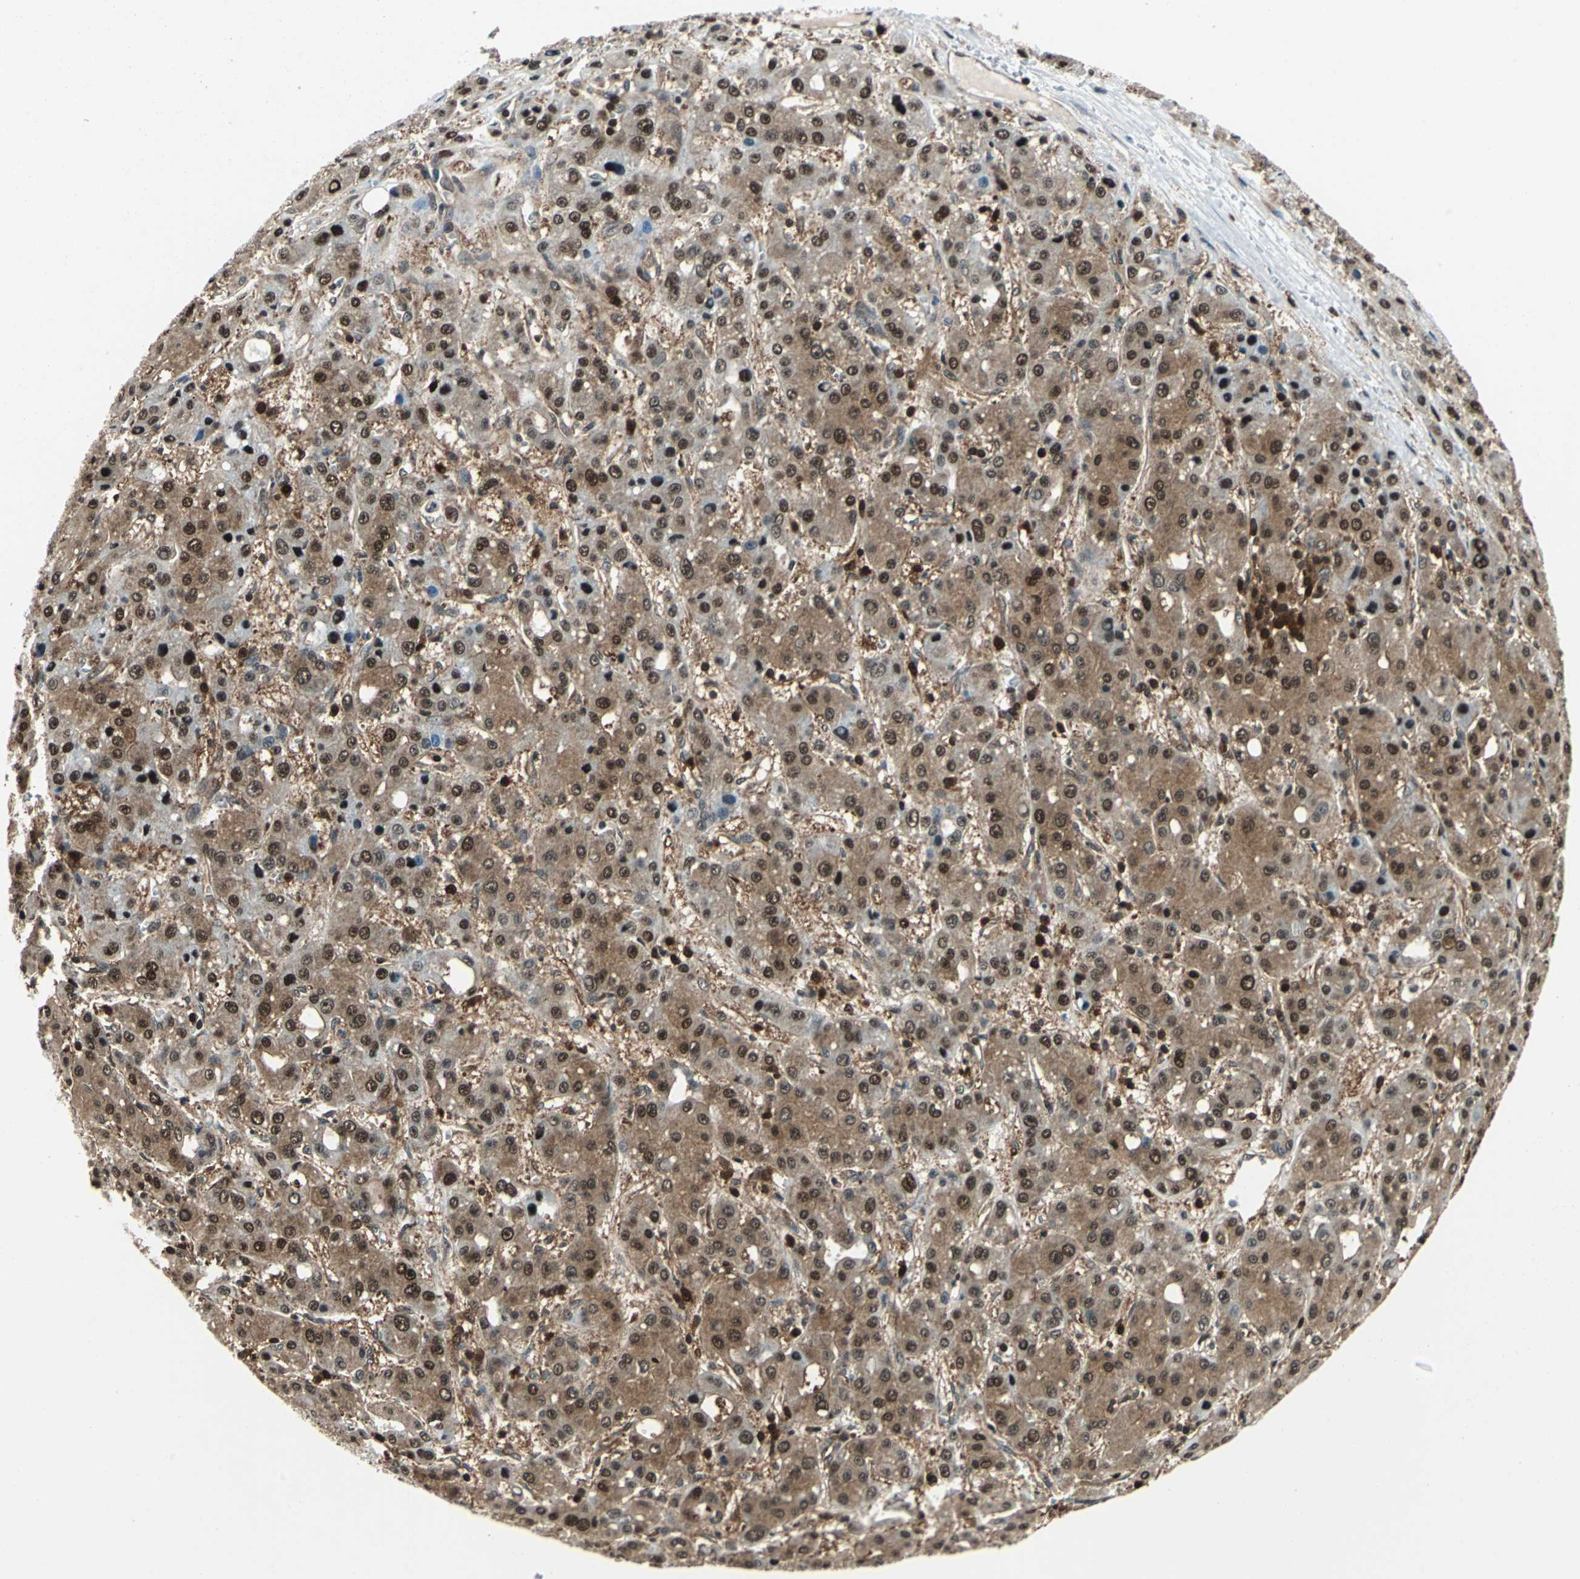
{"staining": {"intensity": "strong", "quantity": ">75%", "location": "cytoplasmic/membranous,nuclear"}, "tissue": "liver cancer", "cell_type": "Tumor cells", "image_type": "cancer", "snomed": [{"axis": "morphology", "description": "Carcinoma, Hepatocellular, NOS"}, {"axis": "topography", "description": "Liver"}], "caption": "This micrograph shows immunohistochemistry (IHC) staining of human liver cancer, with high strong cytoplasmic/membranous and nuclear expression in approximately >75% of tumor cells.", "gene": "PSME1", "patient": {"sex": "male", "age": 55}}